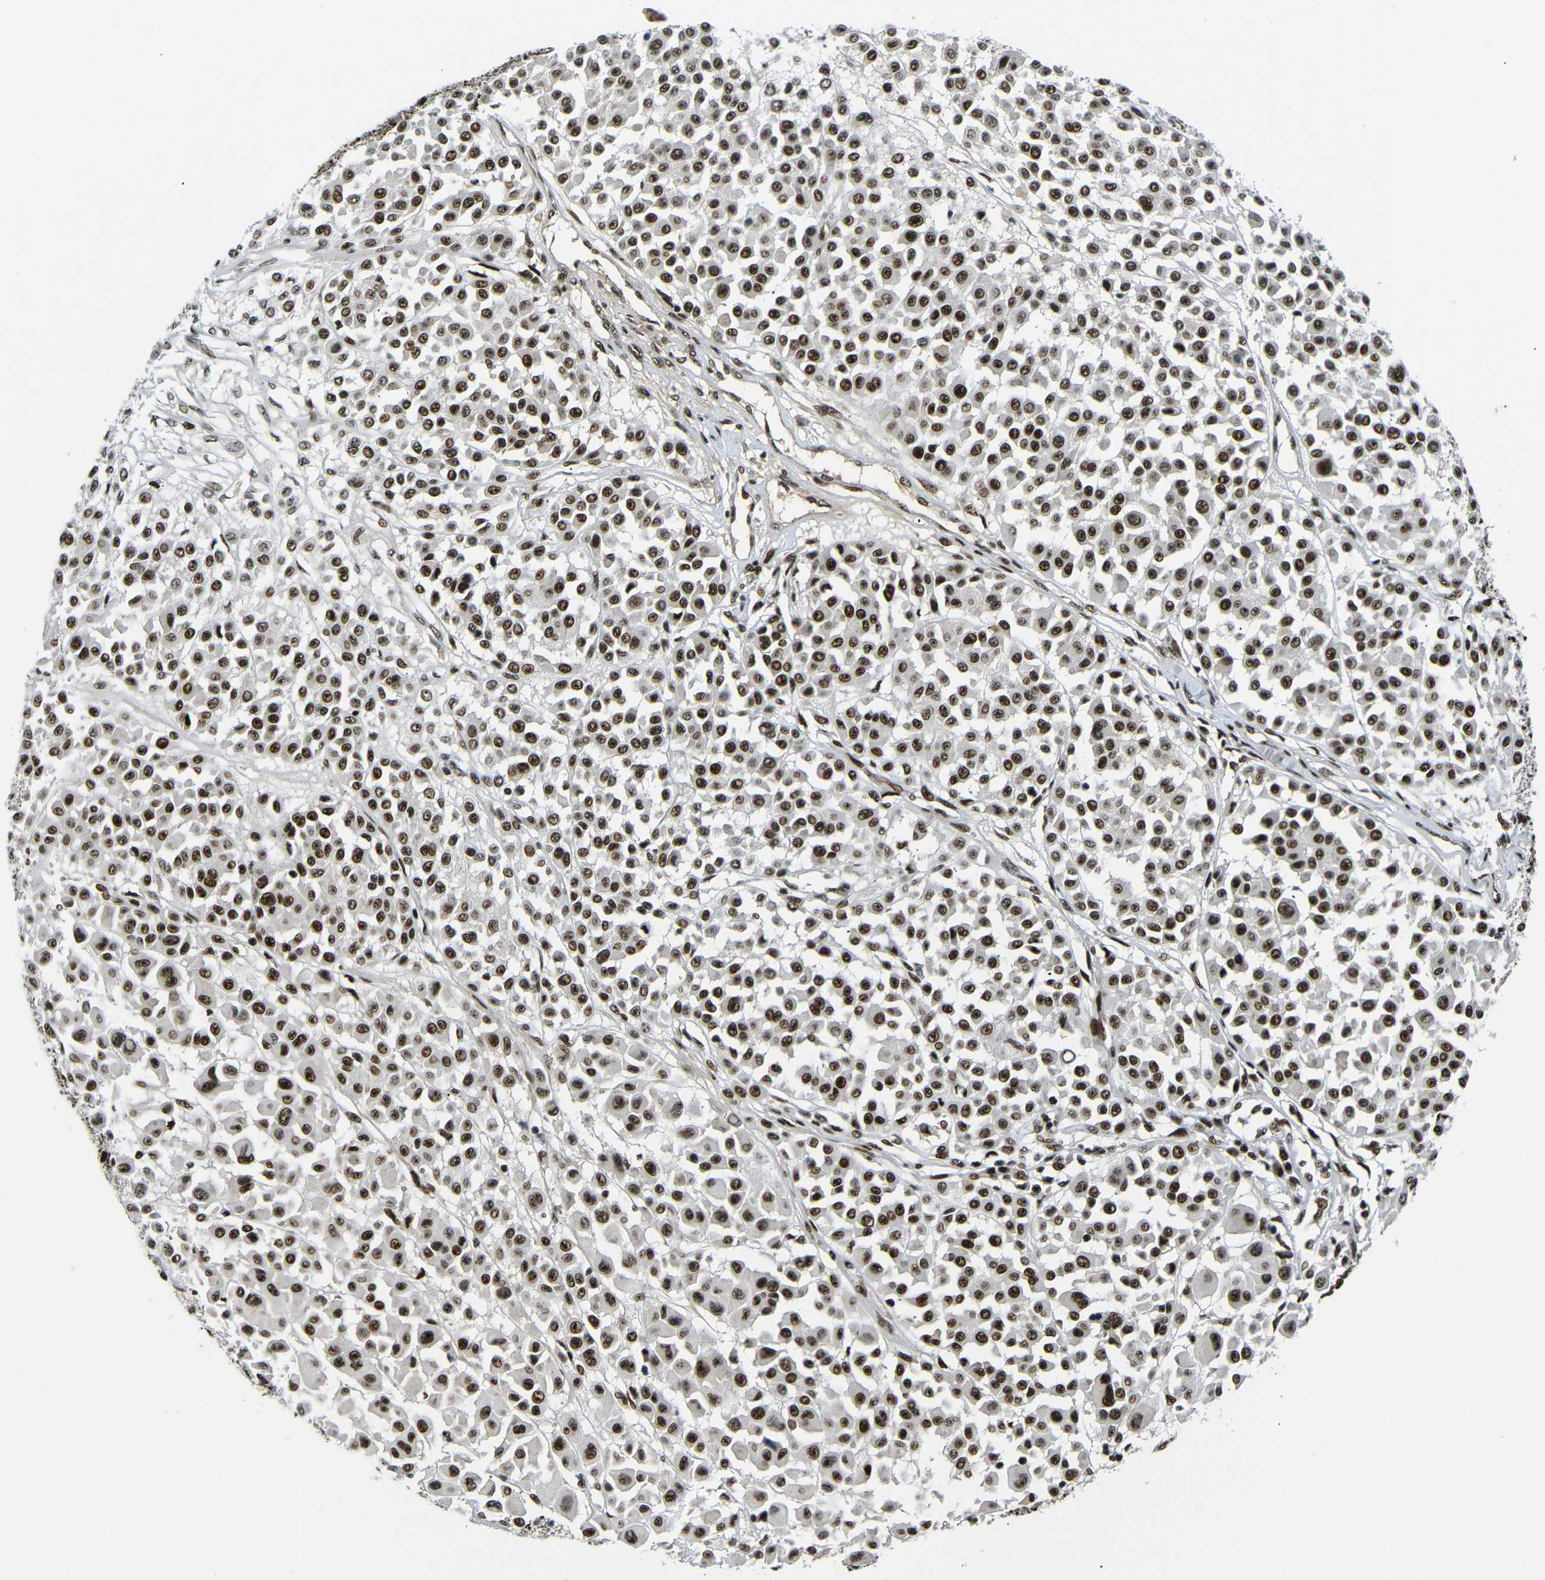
{"staining": {"intensity": "strong", "quantity": ">75%", "location": "nuclear"}, "tissue": "melanoma", "cell_type": "Tumor cells", "image_type": "cancer", "snomed": [{"axis": "morphology", "description": "Malignant melanoma, Metastatic site"}, {"axis": "topography", "description": "Soft tissue"}], "caption": "Immunohistochemical staining of melanoma shows high levels of strong nuclear protein staining in about >75% of tumor cells.", "gene": "SETDB2", "patient": {"sex": "male", "age": 41}}